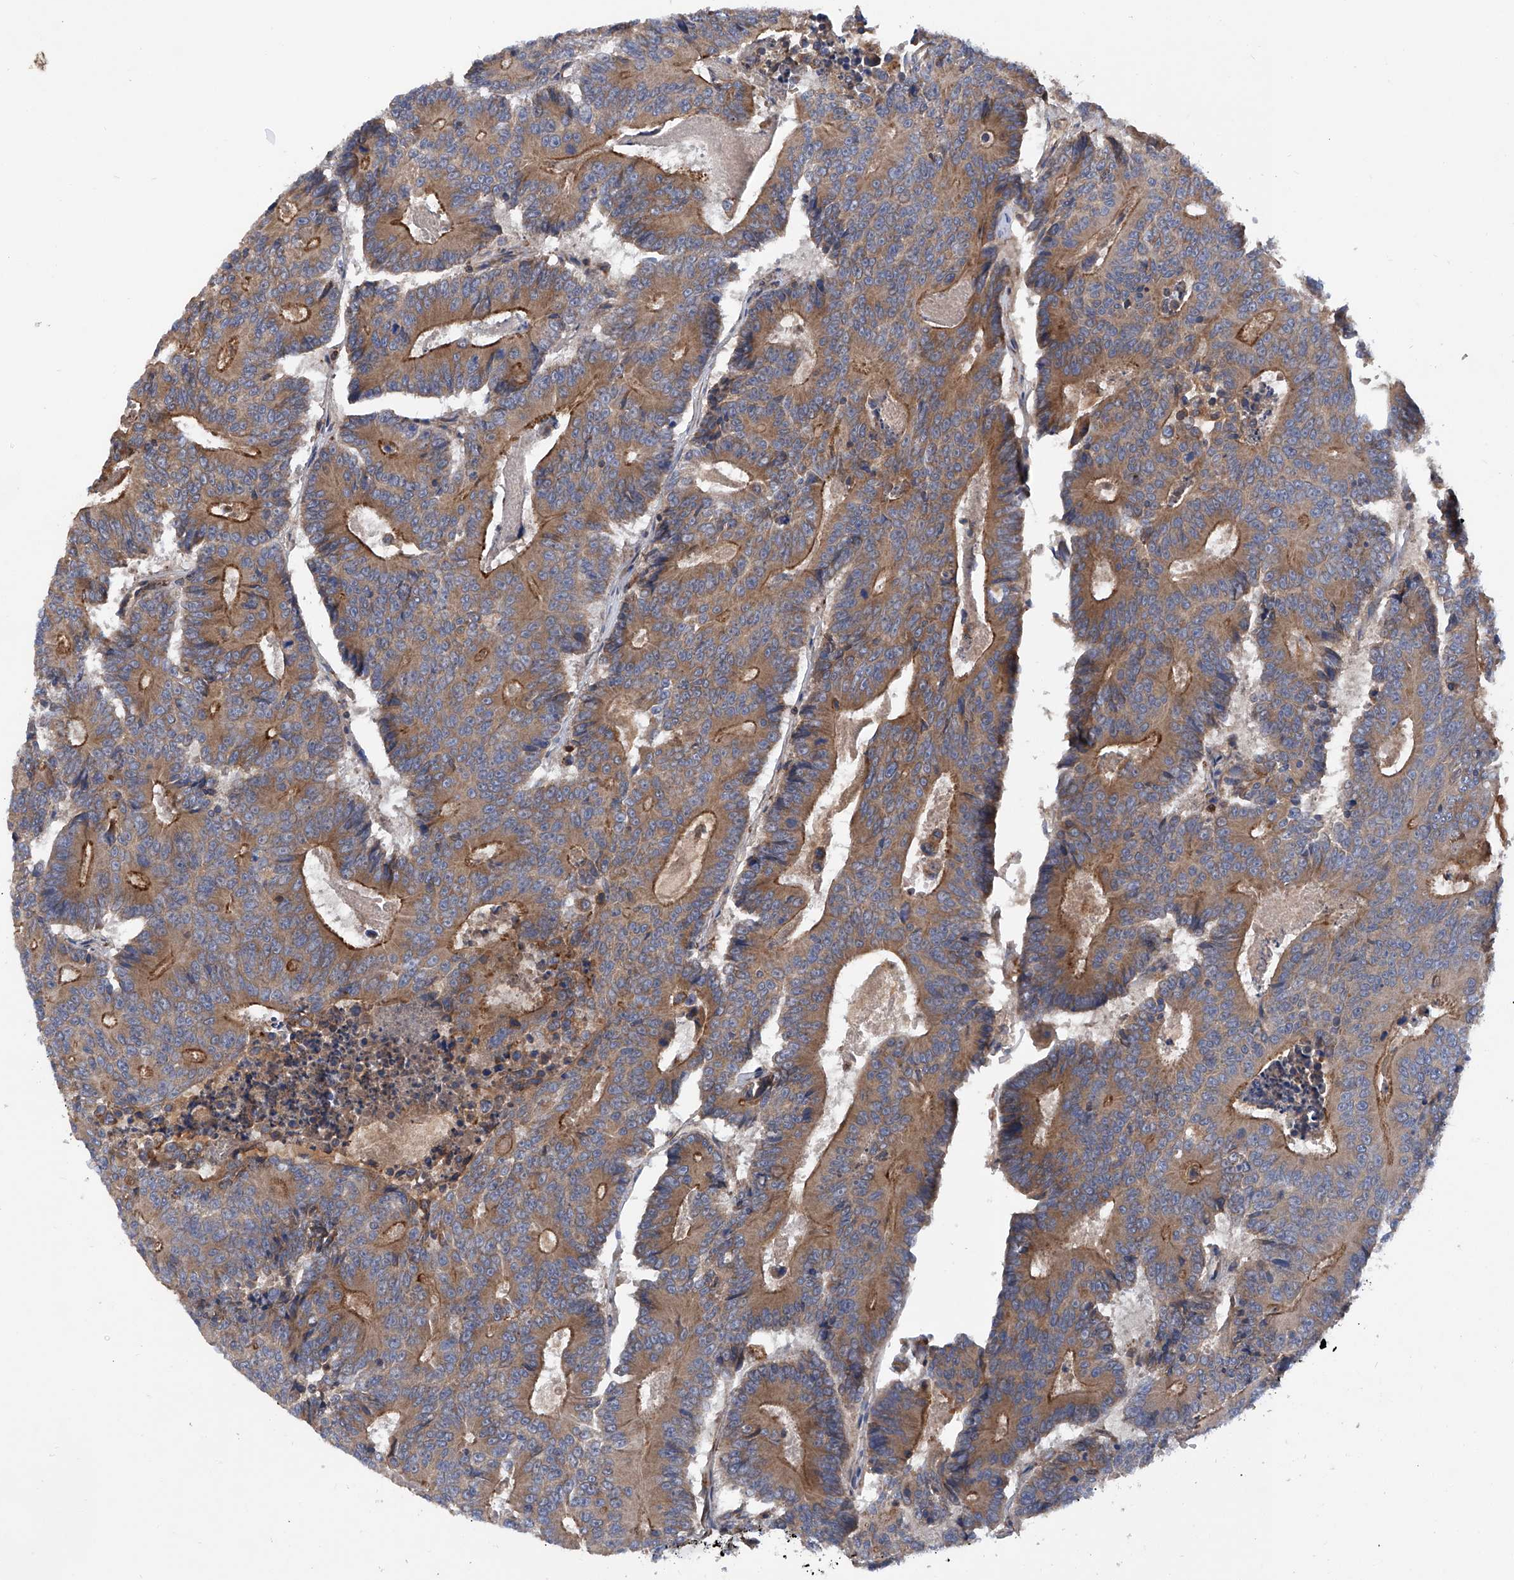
{"staining": {"intensity": "moderate", "quantity": ">75%", "location": "cytoplasmic/membranous"}, "tissue": "colorectal cancer", "cell_type": "Tumor cells", "image_type": "cancer", "snomed": [{"axis": "morphology", "description": "Adenocarcinoma, NOS"}, {"axis": "topography", "description": "Colon"}], "caption": "High-power microscopy captured an immunohistochemistry image of adenocarcinoma (colorectal), revealing moderate cytoplasmic/membranous positivity in about >75% of tumor cells.", "gene": "ASCC3", "patient": {"sex": "male", "age": 83}}